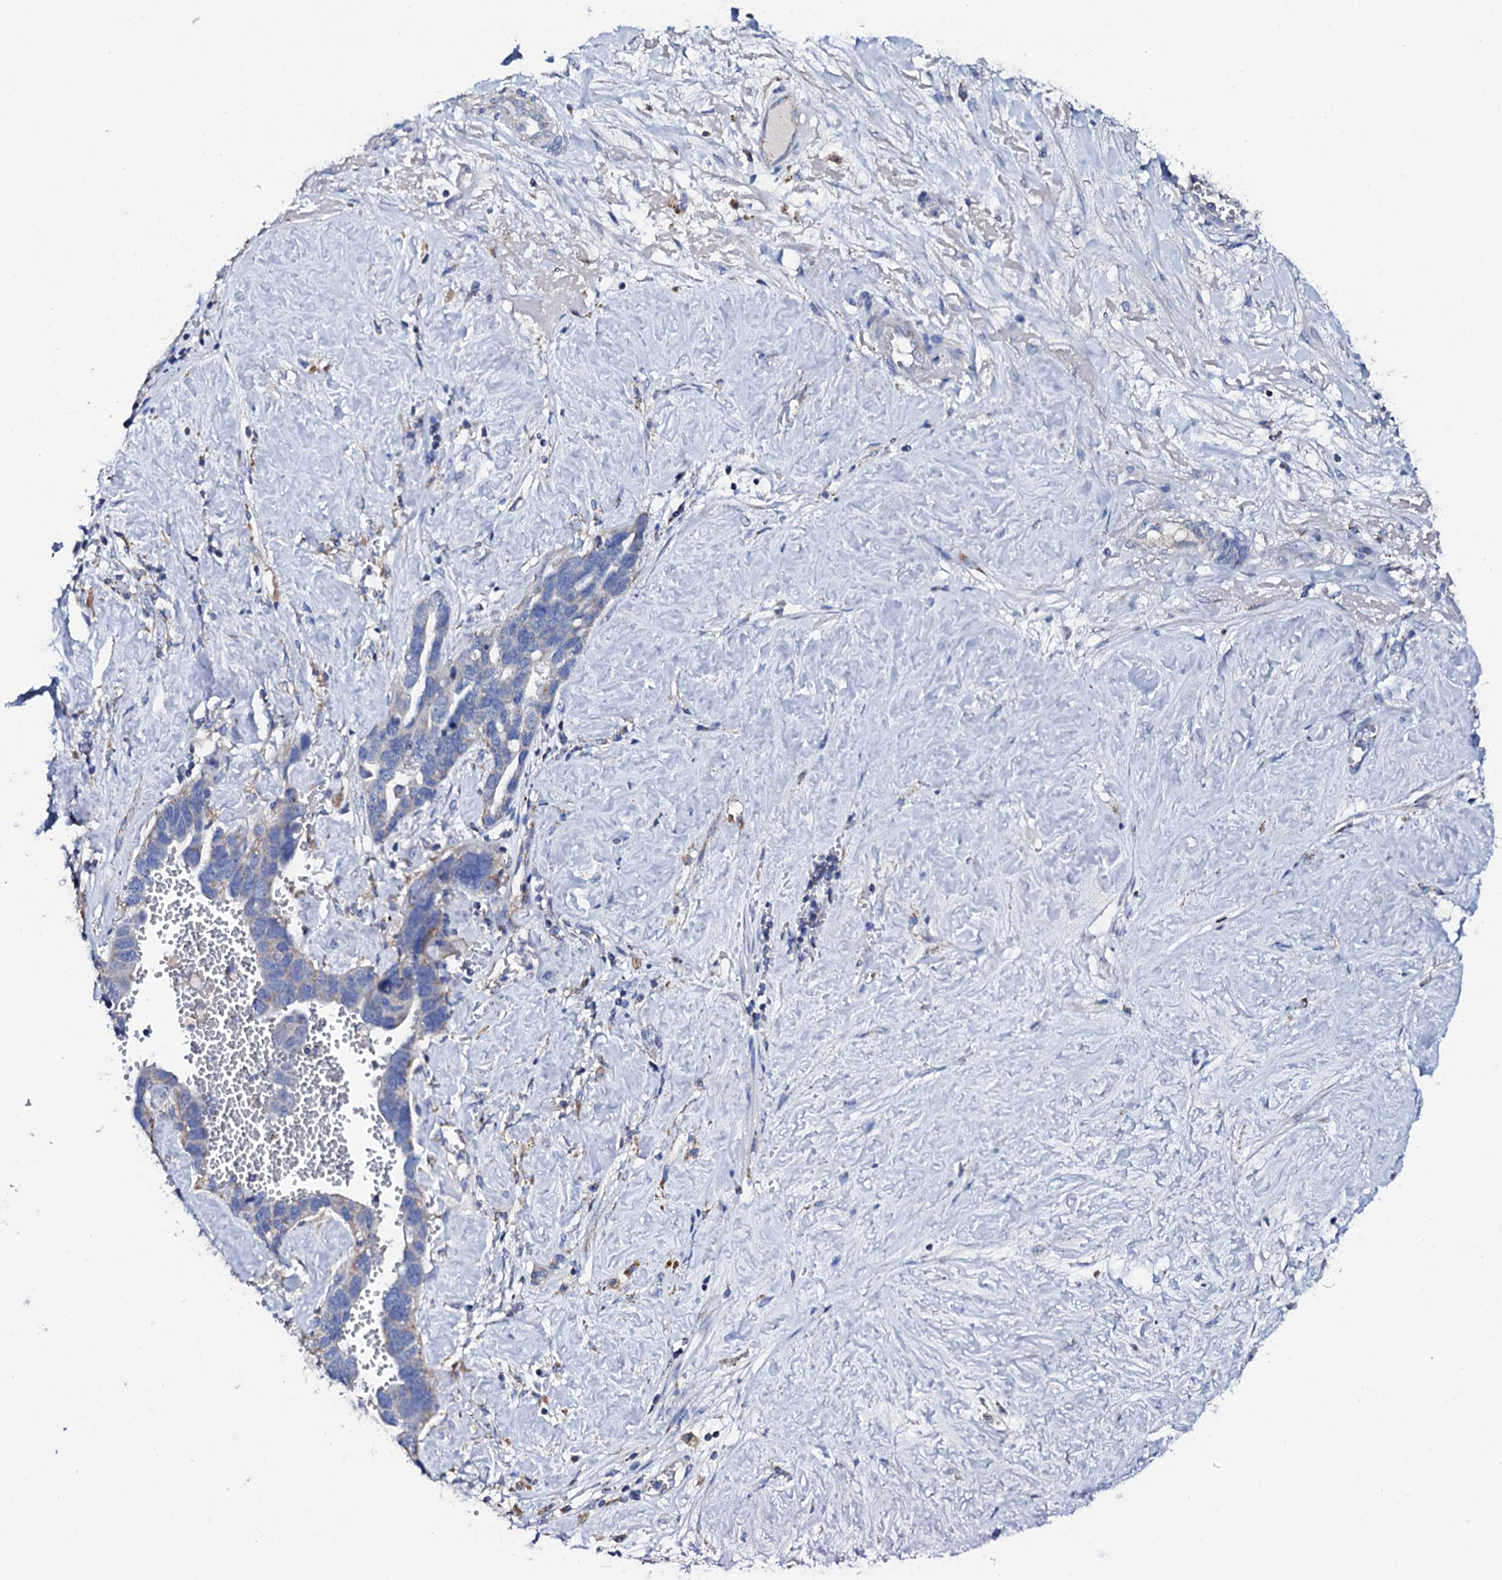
{"staining": {"intensity": "negative", "quantity": "none", "location": "none"}, "tissue": "ovarian cancer", "cell_type": "Tumor cells", "image_type": "cancer", "snomed": [{"axis": "morphology", "description": "Cystadenocarcinoma, serous, NOS"}, {"axis": "topography", "description": "Ovary"}], "caption": "Human ovarian serous cystadenocarcinoma stained for a protein using IHC displays no staining in tumor cells.", "gene": "TCAF2", "patient": {"sex": "female", "age": 54}}